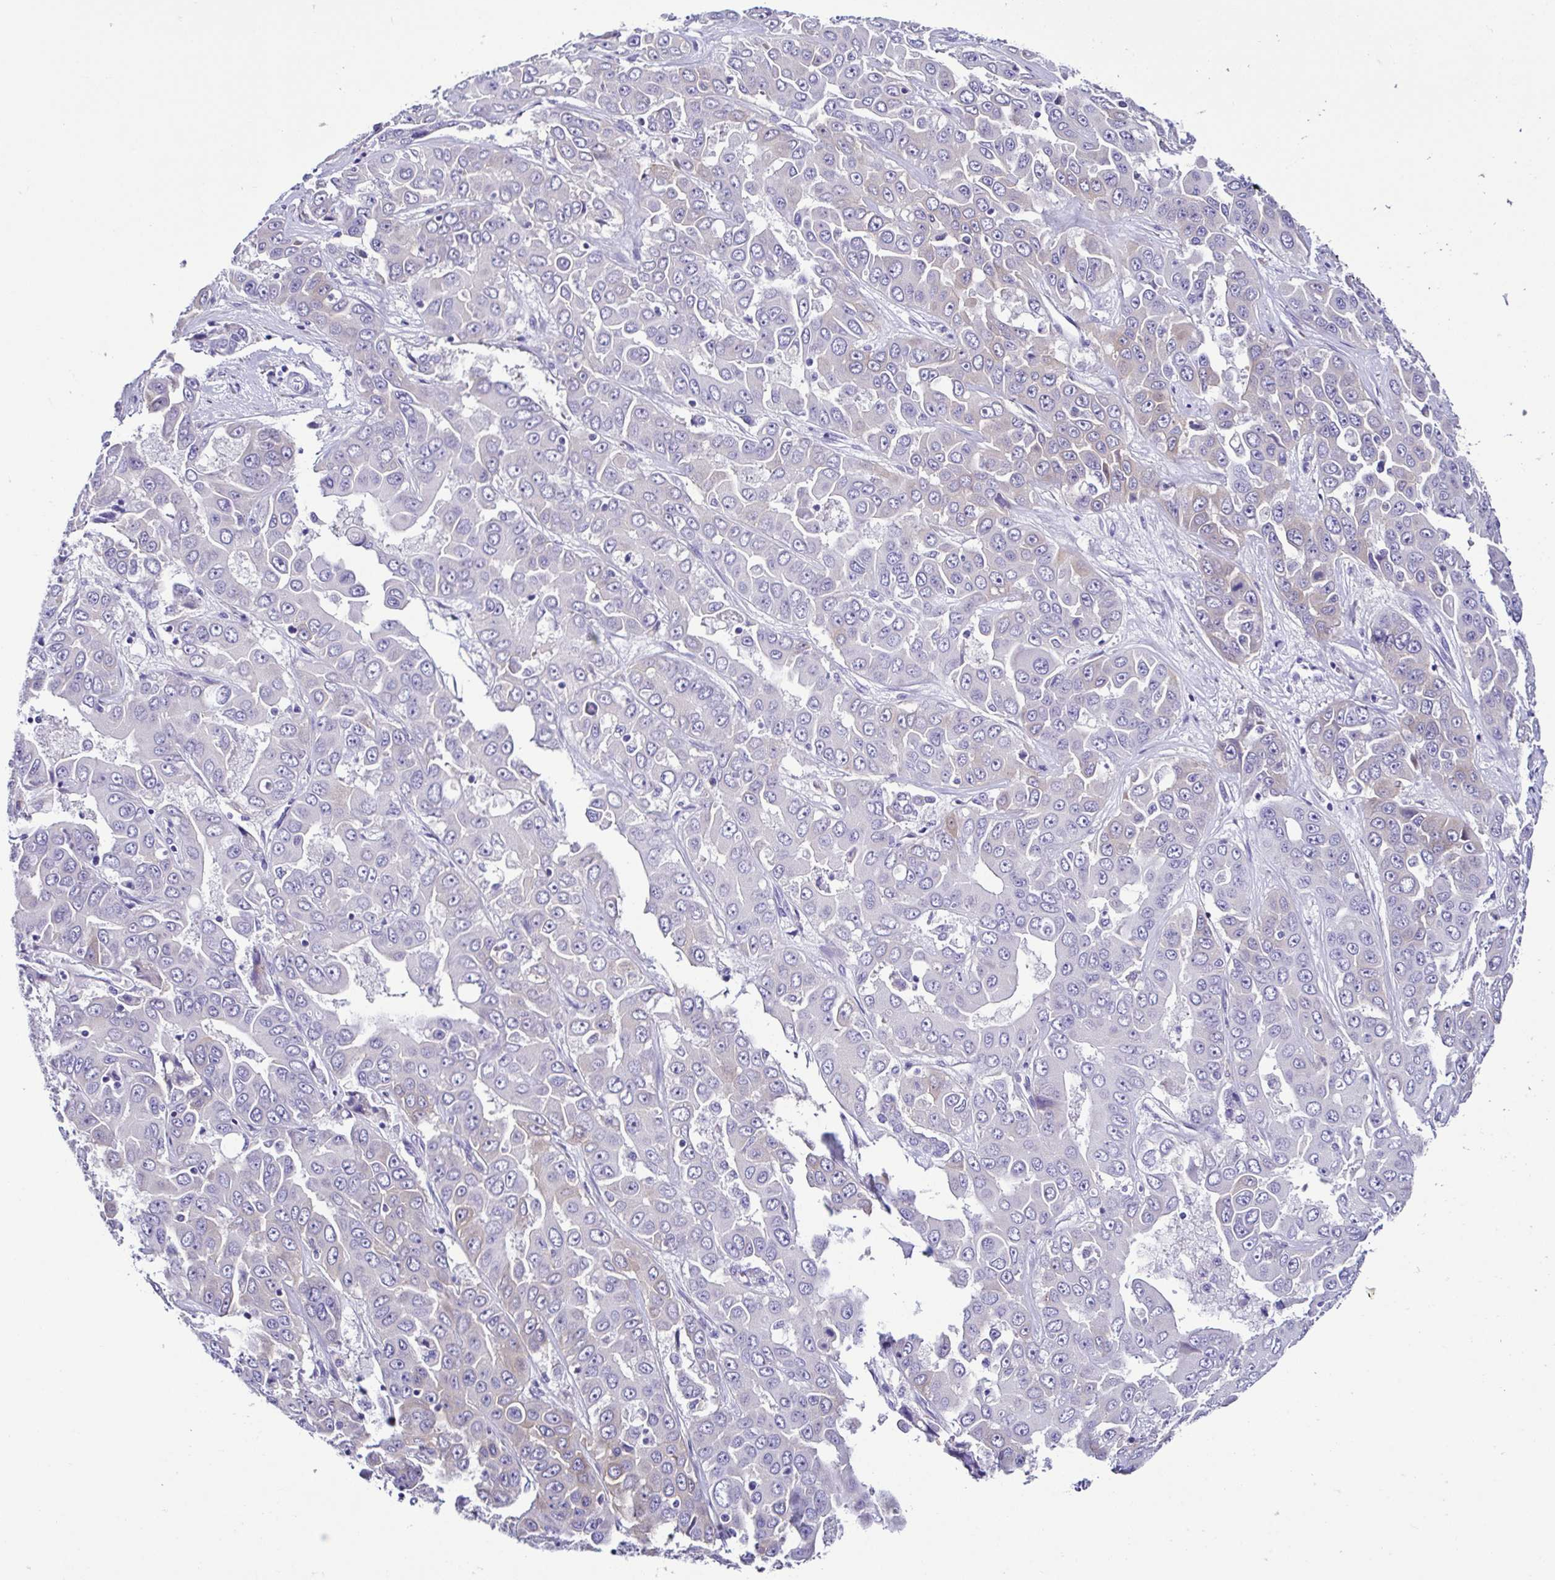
{"staining": {"intensity": "negative", "quantity": "none", "location": "none"}, "tissue": "liver cancer", "cell_type": "Tumor cells", "image_type": "cancer", "snomed": [{"axis": "morphology", "description": "Cholangiocarcinoma"}, {"axis": "topography", "description": "Liver"}], "caption": "The histopathology image exhibits no significant expression in tumor cells of cholangiocarcinoma (liver). (IHC, brightfield microscopy, high magnification).", "gene": "SRL", "patient": {"sex": "female", "age": 52}}